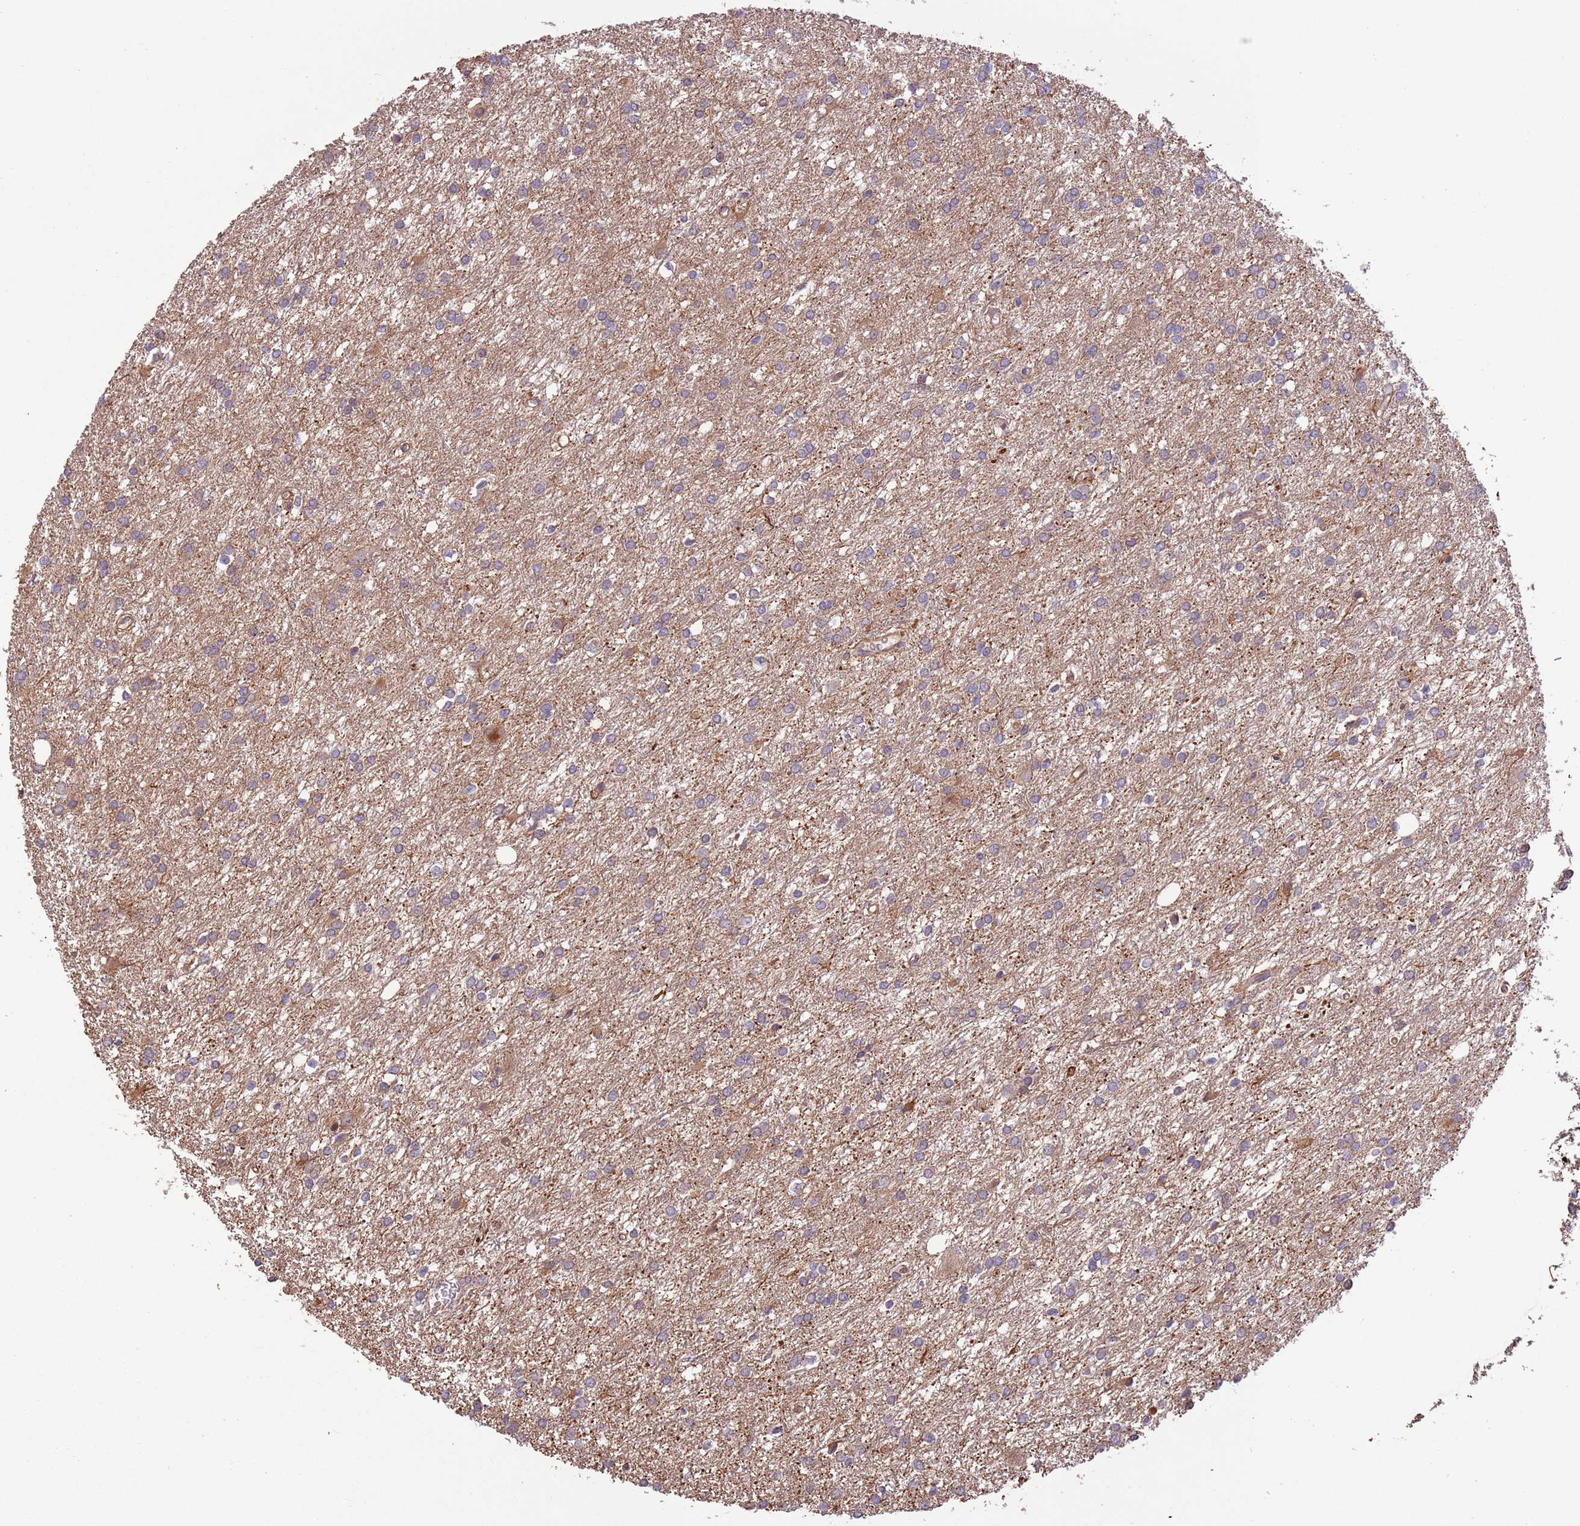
{"staining": {"intensity": "negative", "quantity": "none", "location": "none"}, "tissue": "glioma", "cell_type": "Tumor cells", "image_type": "cancer", "snomed": [{"axis": "morphology", "description": "Glioma, malignant, High grade"}, {"axis": "topography", "description": "Brain"}], "caption": "Tumor cells are negative for protein expression in human malignant glioma (high-grade). The staining was performed using DAB (3,3'-diaminobenzidine) to visualize the protein expression in brown, while the nuclei were stained in blue with hematoxylin (Magnification: 20x).", "gene": "FAM89B", "patient": {"sex": "female", "age": 50}}